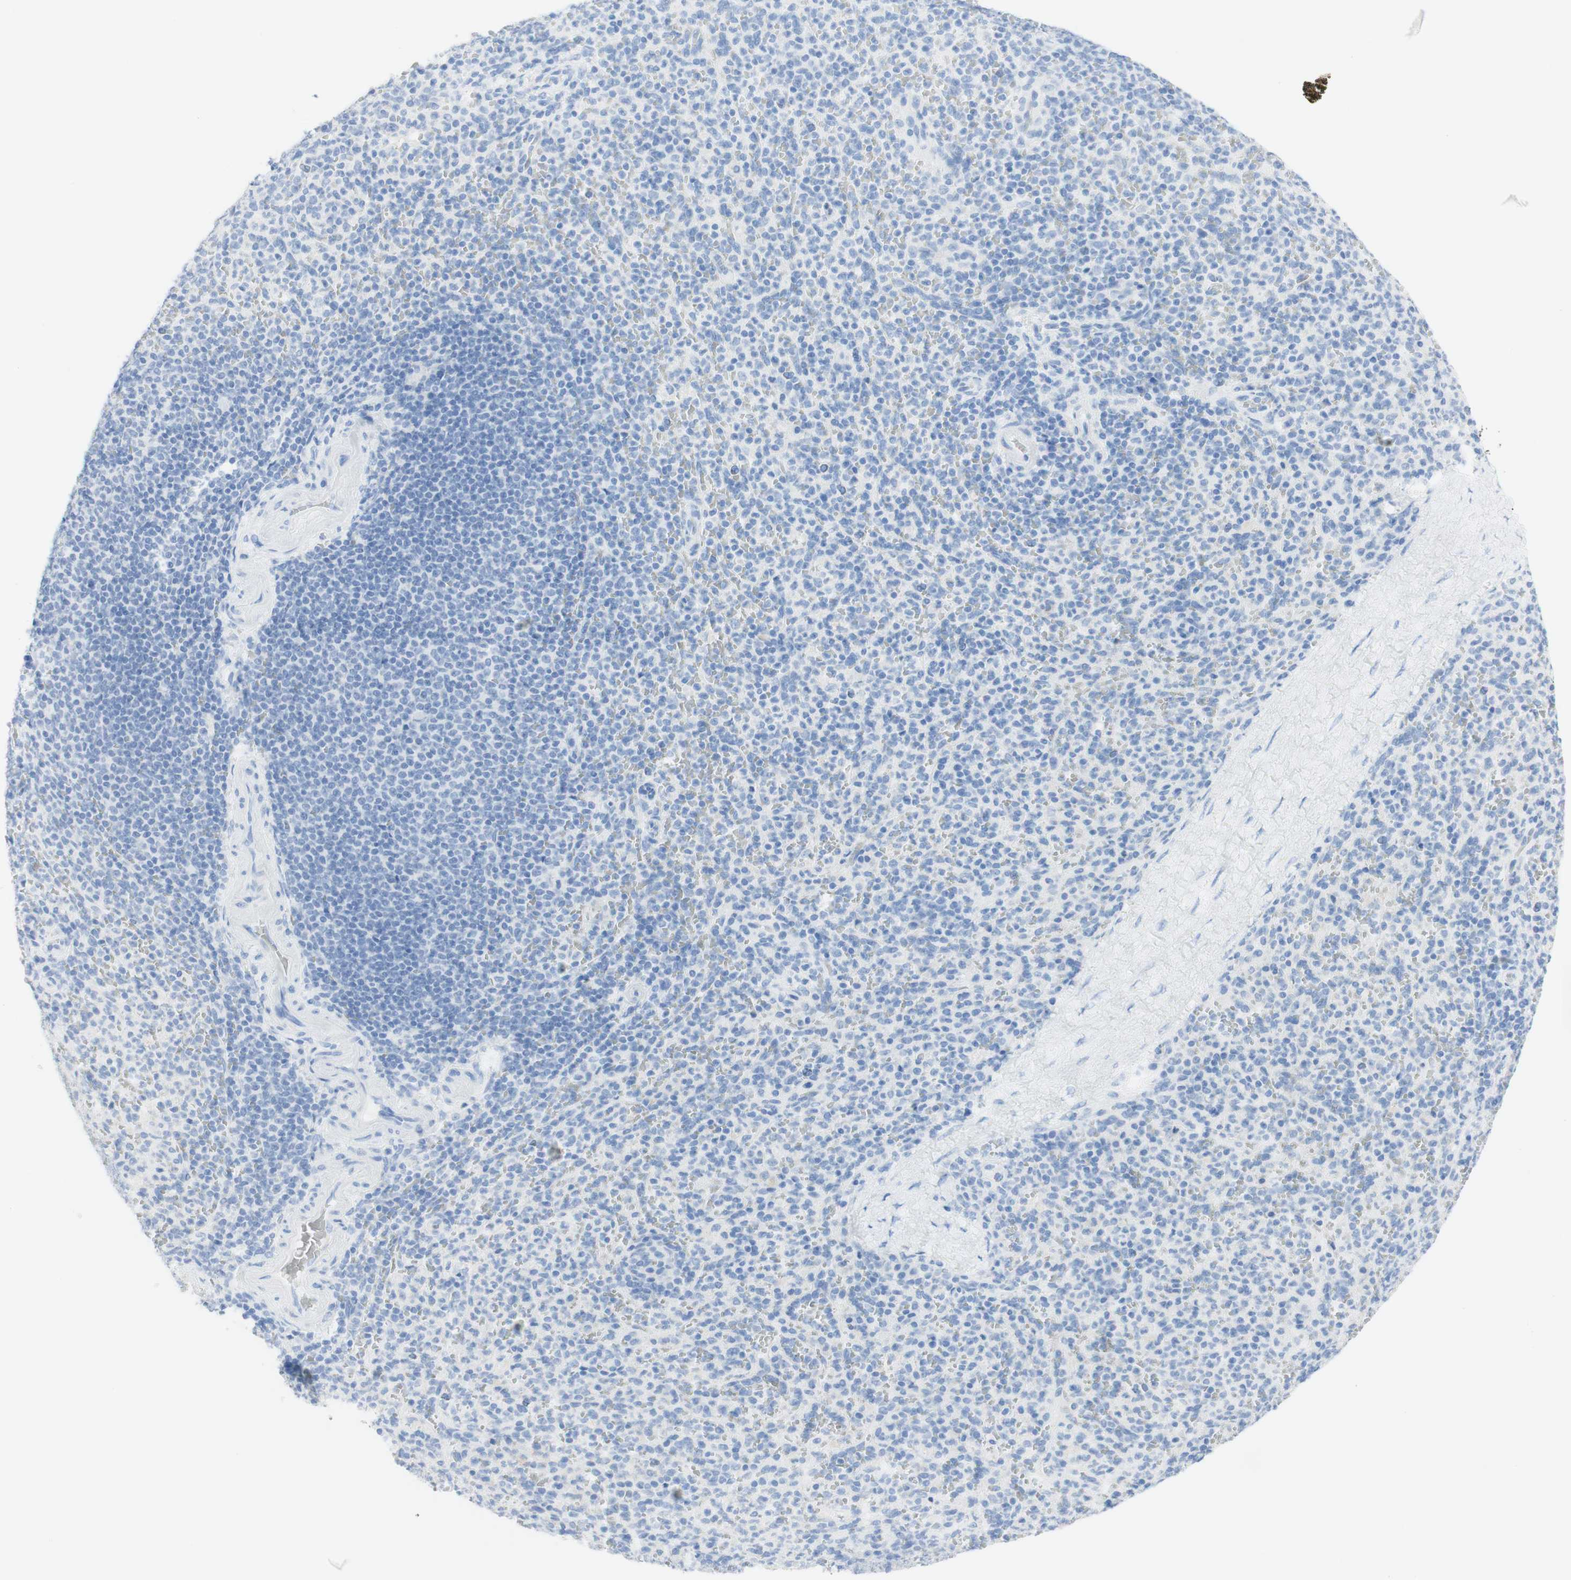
{"staining": {"intensity": "negative", "quantity": "none", "location": "none"}, "tissue": "spleen", "cell_type": "Cells in red pulp", "image_type": "normal", "snomed": [{"axis": "morphology", "description": "Normal tissue, NOS"}, {"axis": "topography", "description": "Spleen"}], "caption": "Cells in red pulp are negative for brown protein staining in benign spleen. (IHC, brightfield microscopy, high magnification).", "gene": "TPO", "patient": {"sex": "male", "age": 36}}